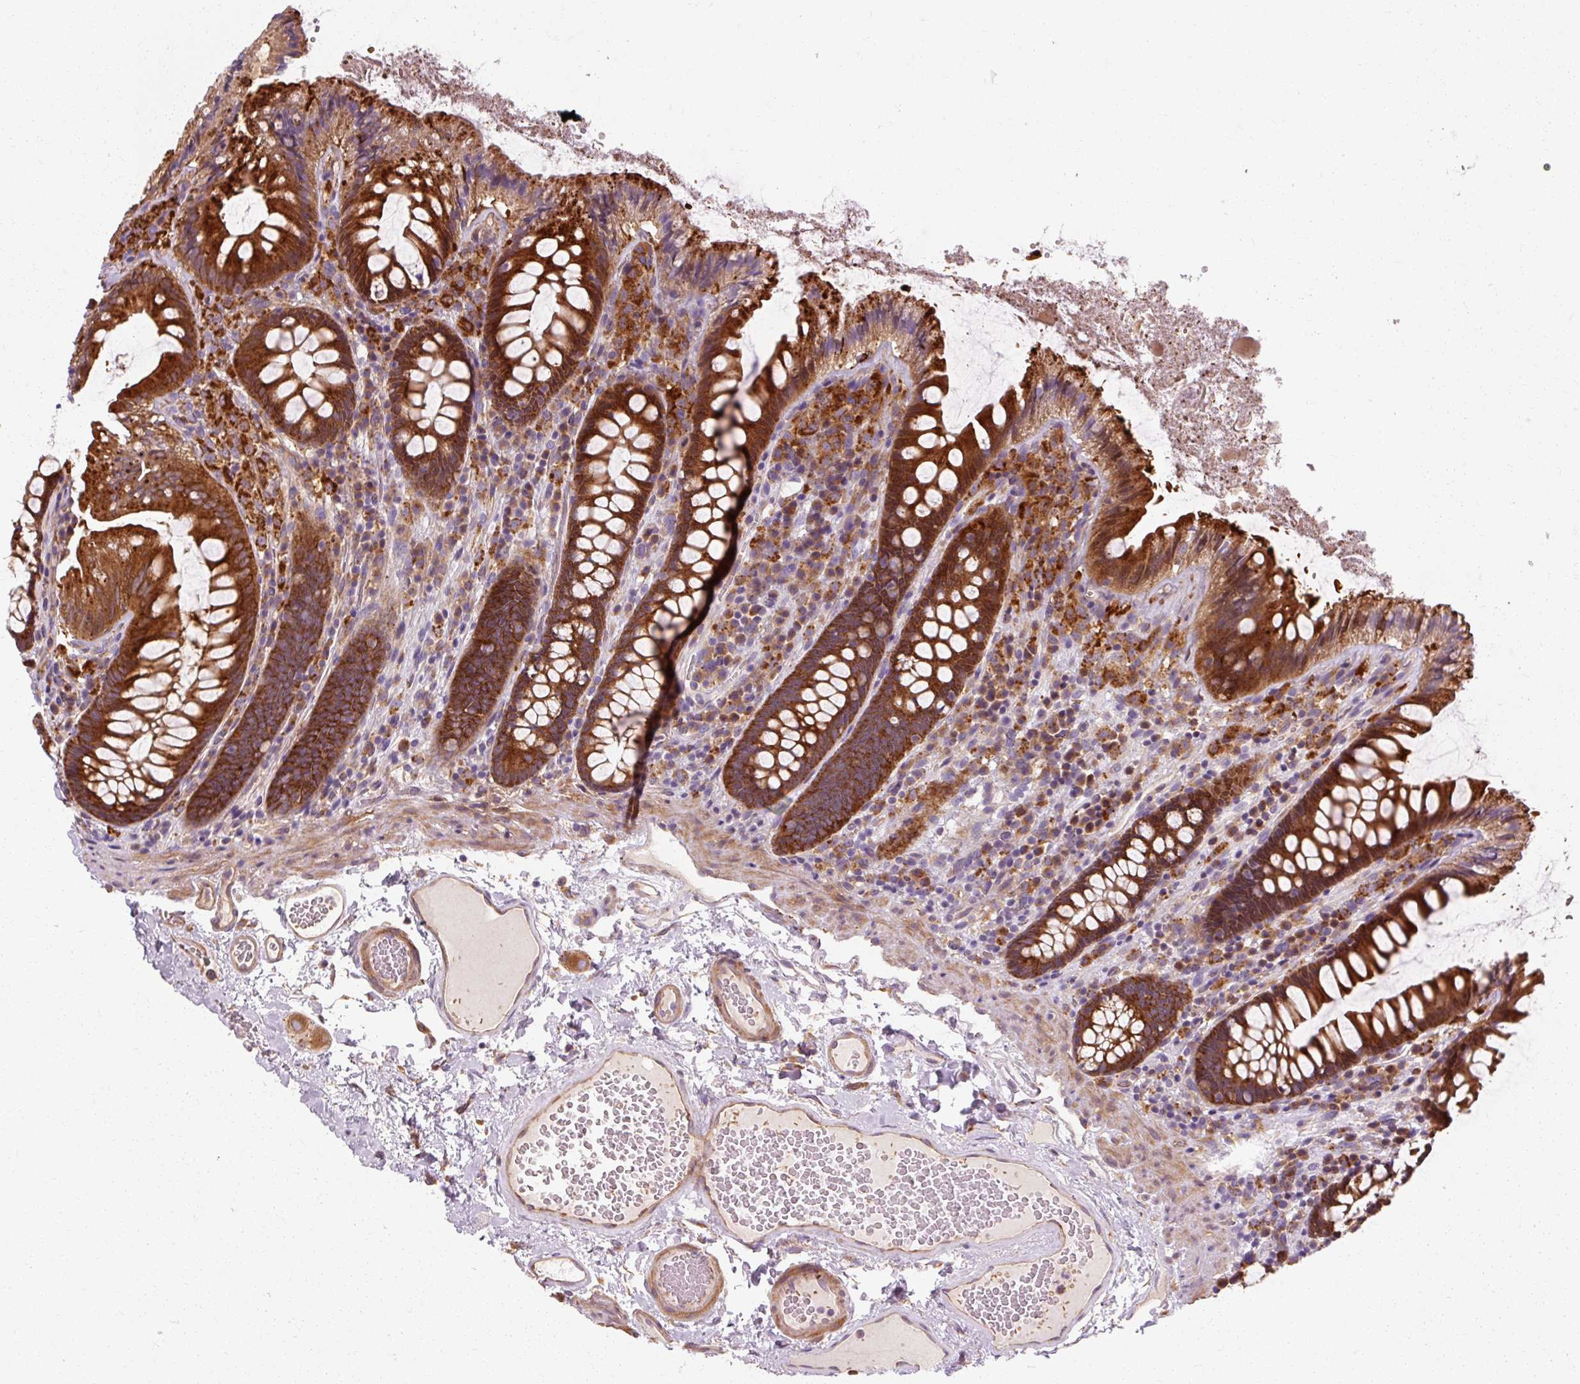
{"staining": {"intensity": "moderate", "quantity": "25%-75%", "location": "cytoplasmic/membranous"}, "tissue": "colon", "cell_type": "Endothelial cells", "image_type": "normal", "snomed": [{"axis": "morphology", "description": "Normal tissue, NOS"}, {"axis": "topography", "description": "Colon"}], "caption": "Moderate cytoplasmic/membranous protein expression is seen in approximately 25%-75% of endothelial cells in colon. The protein is shown in brown color, while the nuclei are stained blue.", "gene": "TBC1D4", "patient": {"sex": "male", "age": 84}}